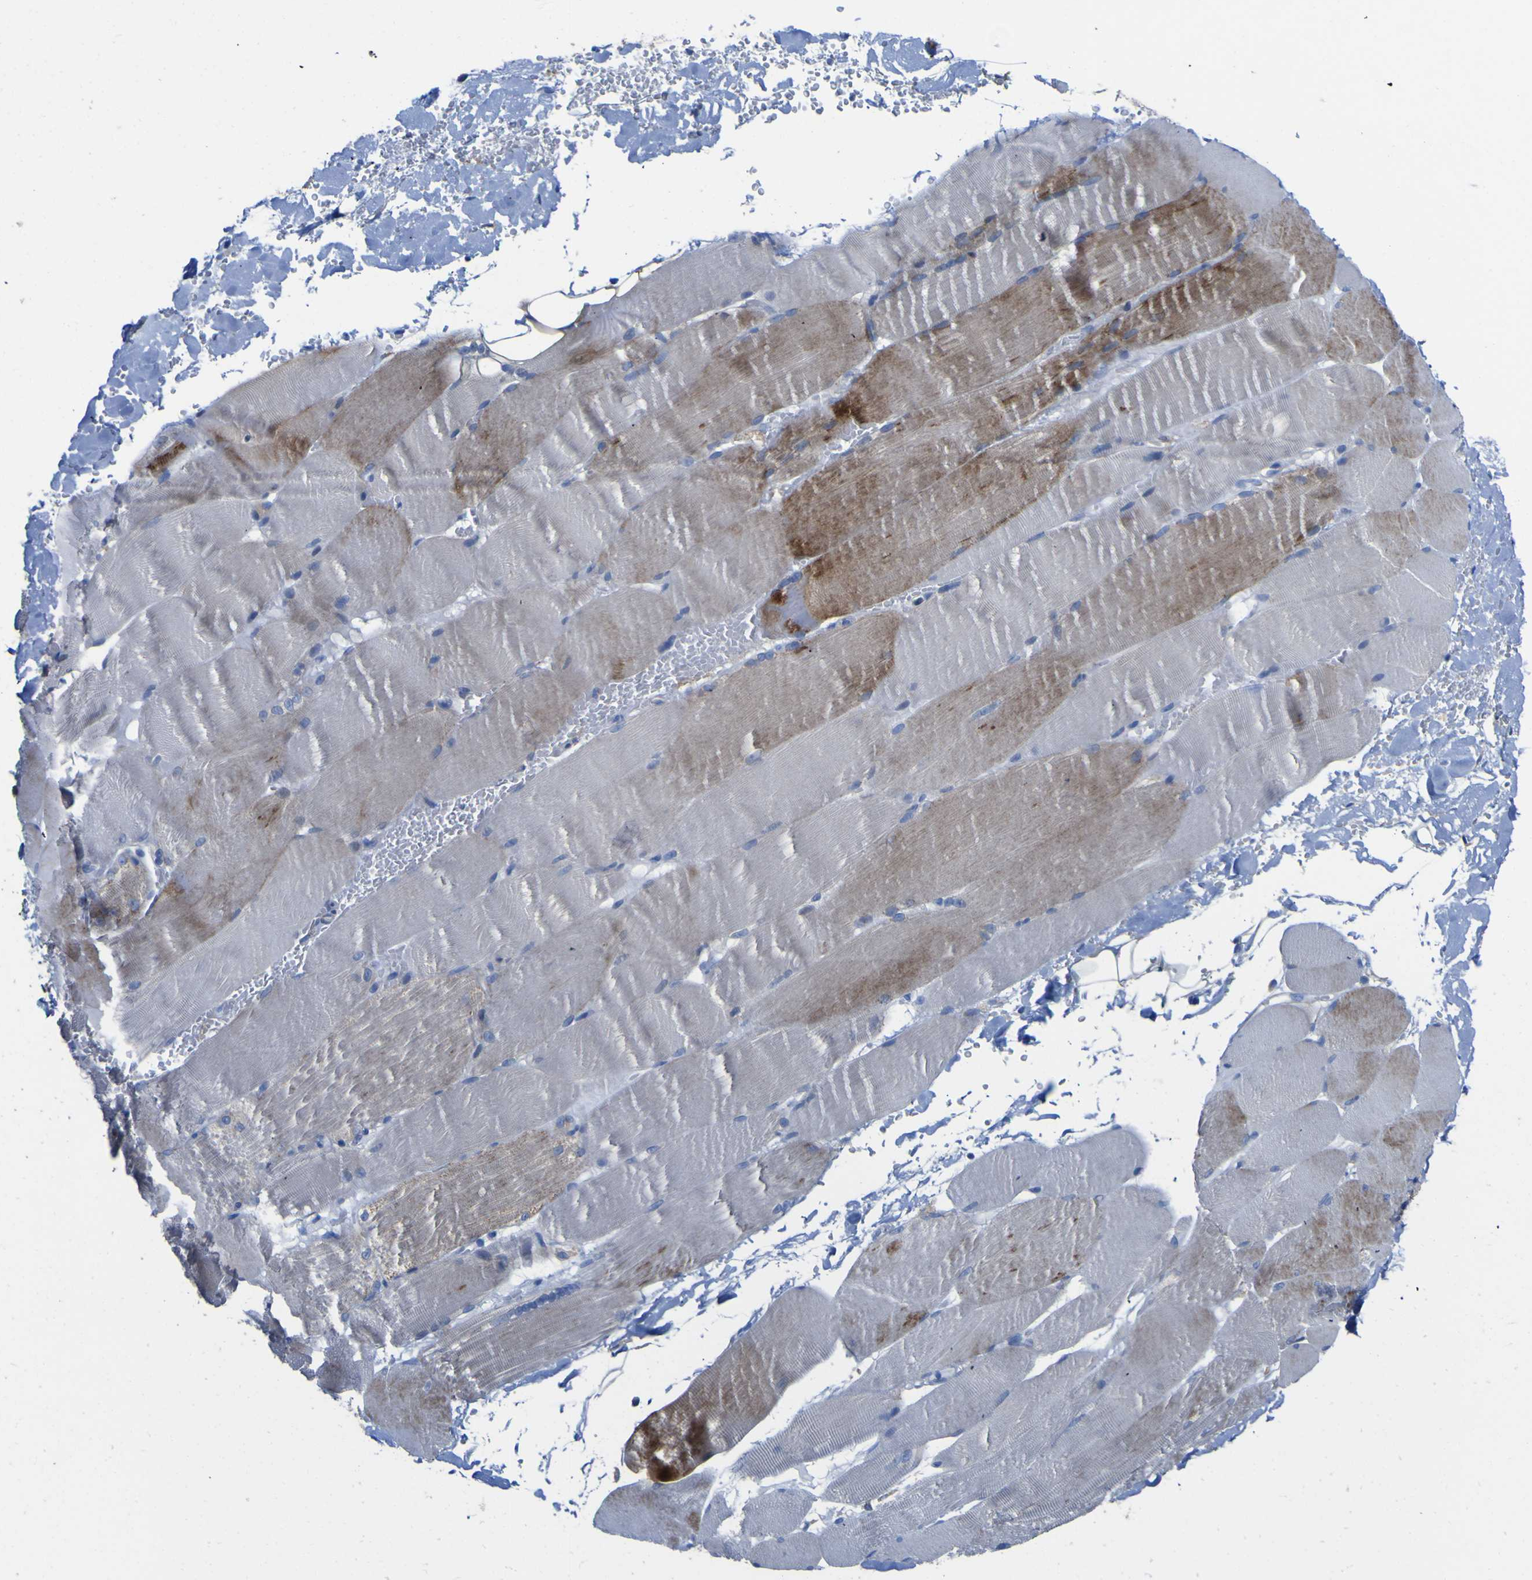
{"staining": {"intensity": "moderate", "quantity": "25%-75%", "location": "cytoplasmic/membranous"}, "tissue": "skeletal muscle", "cell_type": "Myocytes", "image_type": "normal", "snomed": [{"axis": "morphology", "description": "Normal tissue, NOS"}, {"axis": "topography", "description": "Skin"}, {"axis": "topography", "description": "Skeletal muscle"}], "caption": "This photomicrograph displays immunohistochemistry (IHC) staining of benign human skeletal muscle, with medium moderate cytoplasmic/membranous staining in about 25%-75% of myocytes.", "gene": "AGO4", "patient": {"sex": "male", "age": 83}}